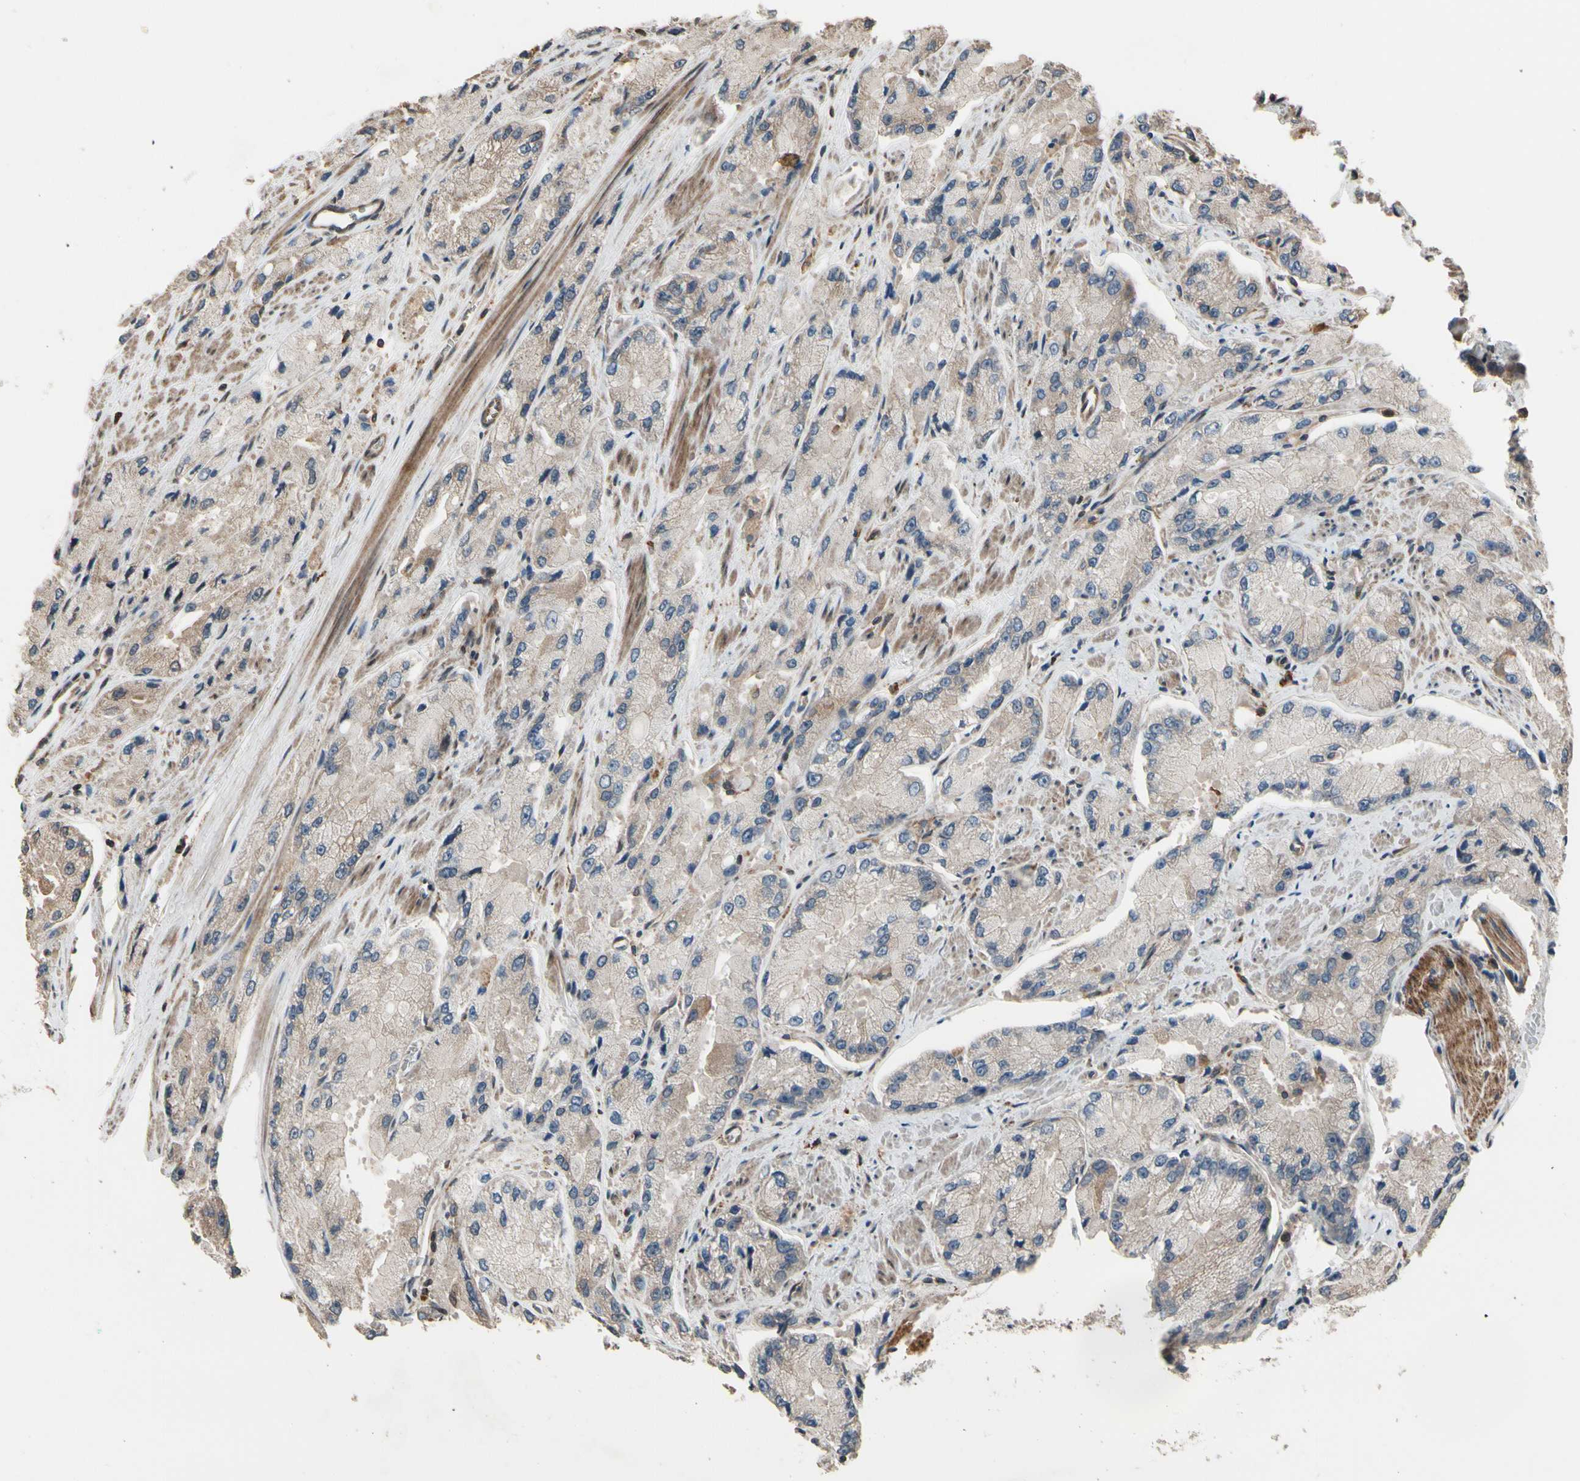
{"staining": {"intensity": "negative", "quantity": "none", "location": "none"}, "tissue": "prostate cancer", "cell_type": "Tumor cells", "image_type": "cancer", "snomed": [{"axis": "morphology", "description": "Adenocarcinoma, High grade"}, {"axis": "topography", "description": "Prostate"}], "caption": "The micrograph shows no significant positivity in tumor cells of adenocarcinoma (high-grade) (prostate). (DAB (3,3'-diaminobenzidine) IHC visualized using brightfield microscopy, high magnification).", "gene": "CSF1R", "patient": {"sex": "male", "age": 58}}